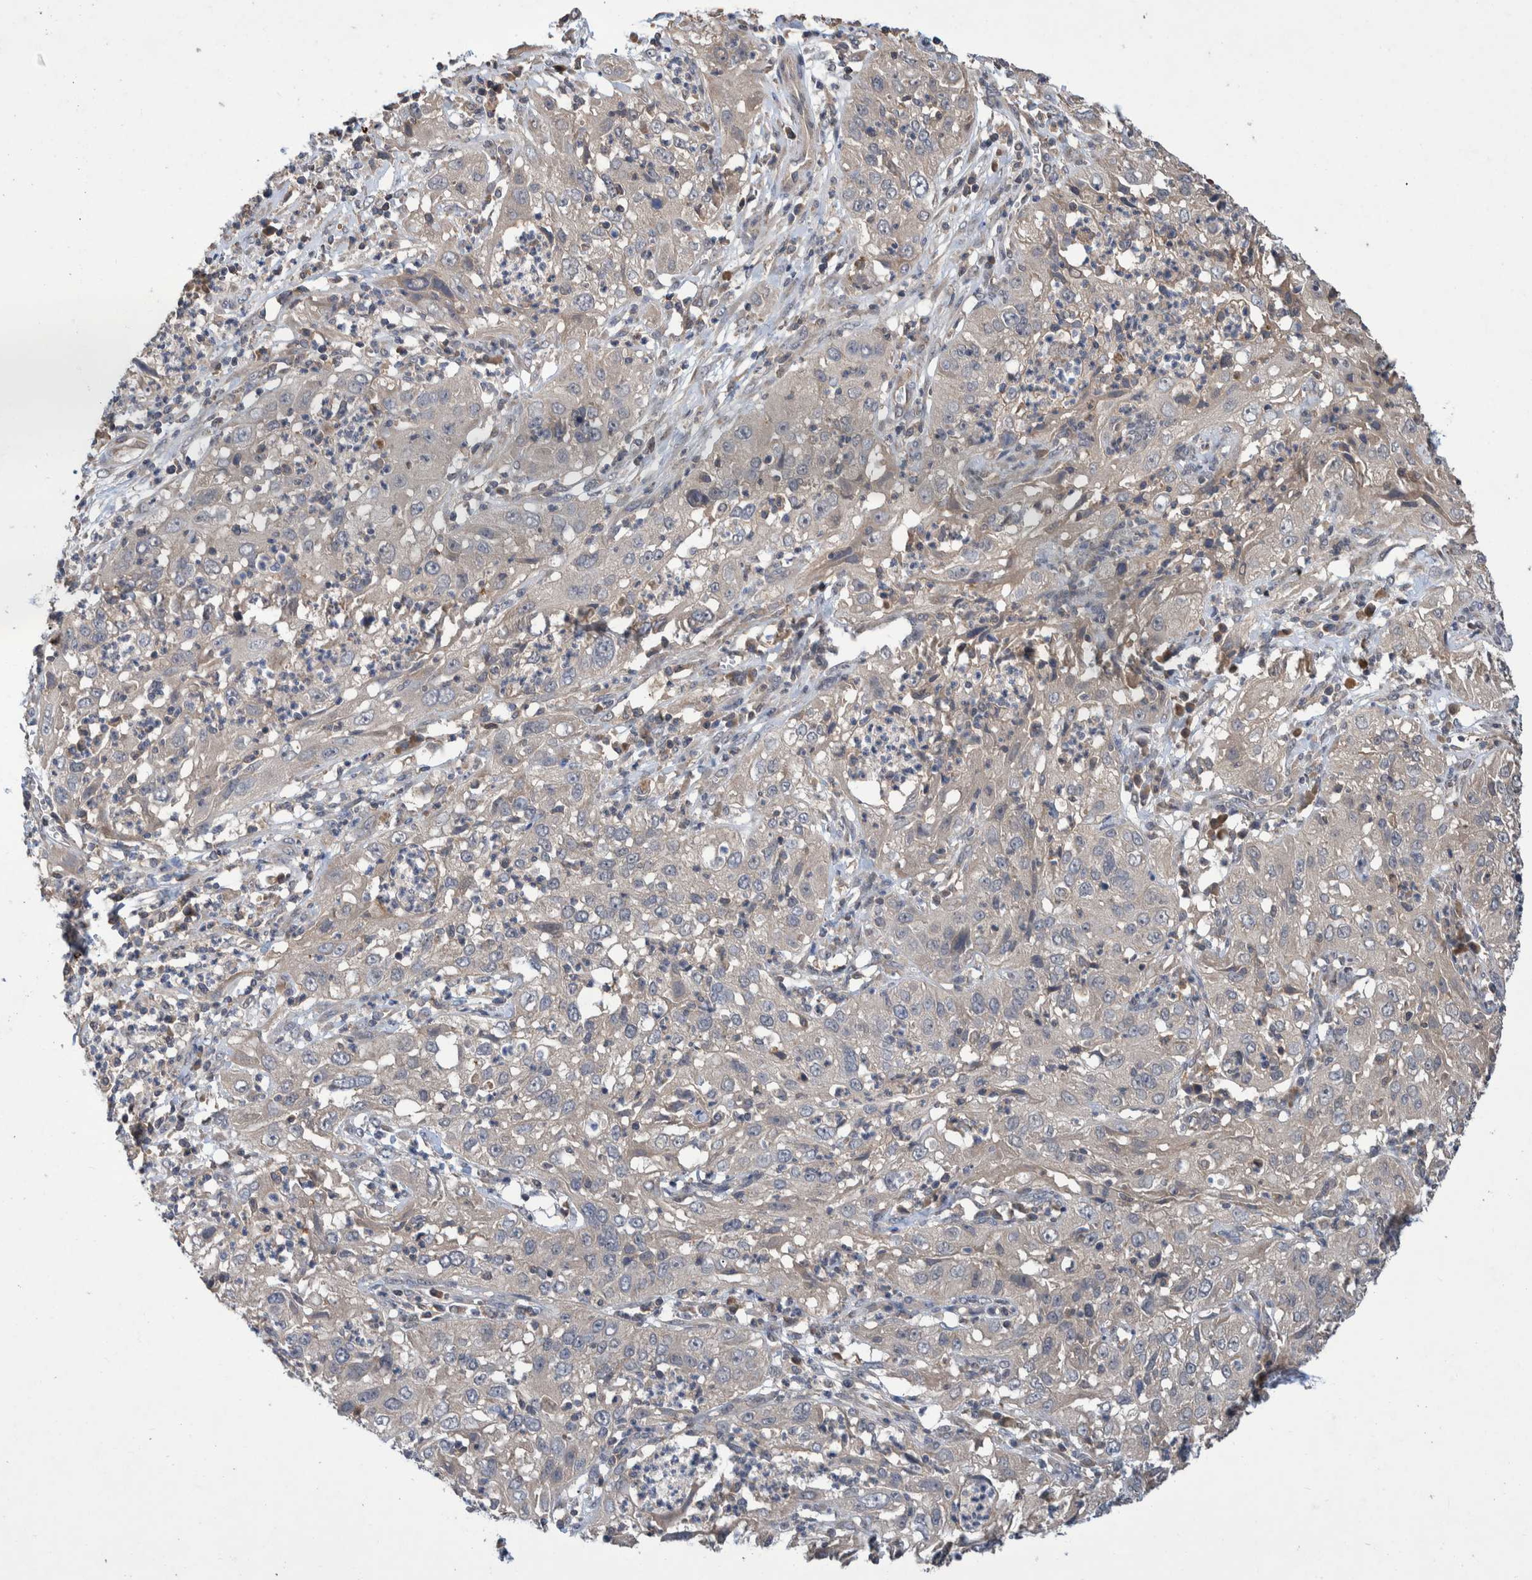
{"staining": {"intensity": "negative", "quantity": "none", "location": "none"}, "tissue": "cervical cancer", "cell_type": "Tumor cells", "image_type": "cancer", "snomed": [{"axis": "morphology", "description": "Squamous cell carcinoma, NOS"}, {"axis": "topography", "description": "Cervix"}], "caption": "Immunohistochemistry (IHC) of human cervical cancer exhibits no positivity in tumor cells. (DAB (3,3'-diaminobenzidine) immunohistochemistry, high magnification).", "gene": "PLPBP", "patient": {"sex": "female", "age": 32}}